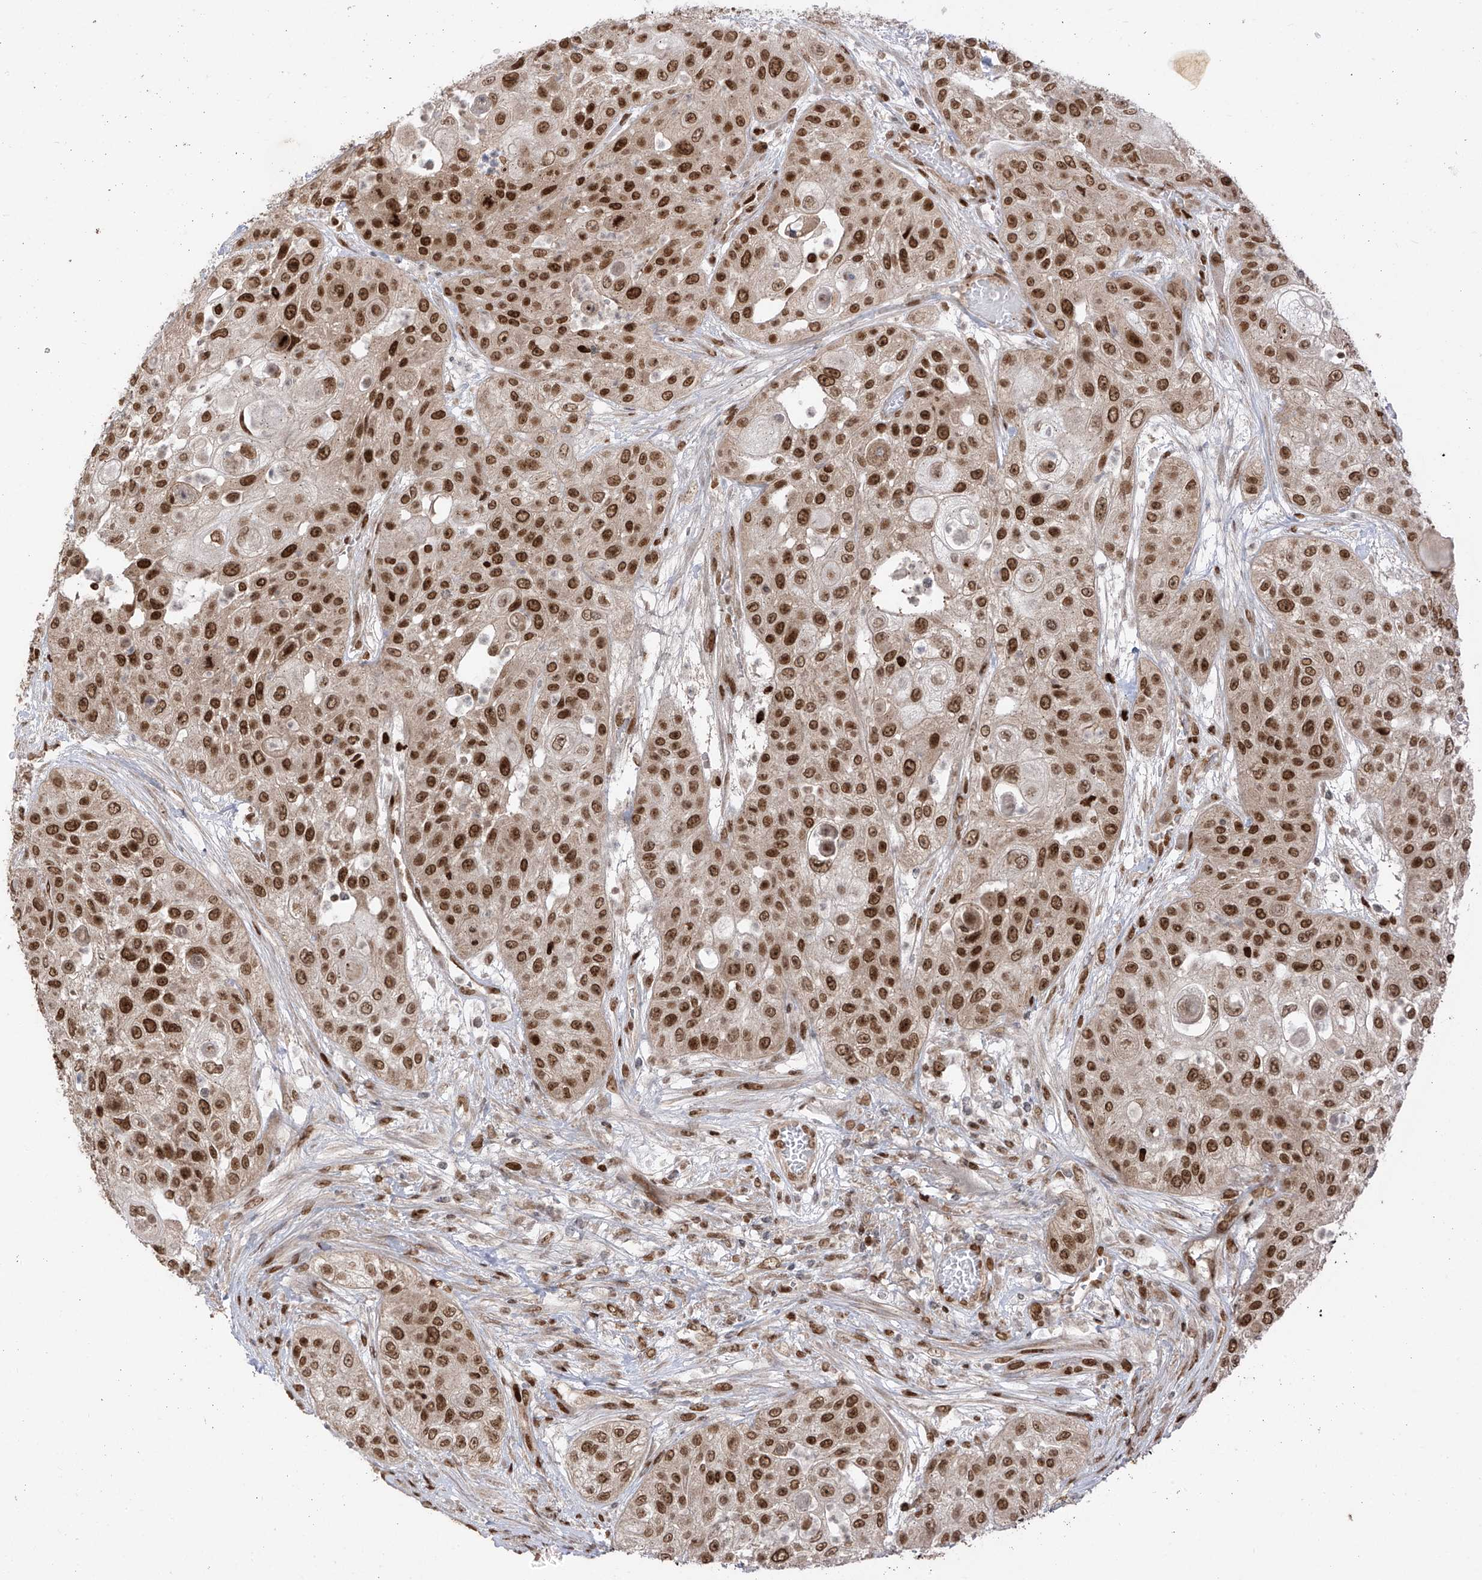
{"staining": {"intensity": "strong", "quantity": ">75%", "location": "nuclear"}, "tissue": "urothelial cancer", "cell_type": "Tumor cells", "image_type": "cancer", "snomed": [{"axis": "morphology", "description": "Urothelial carcinoma, High grade"}, {"axis": "topography", "description": "Urinary bladder"}], "caption": "High-grade urothelial carcinoma stained for a protein shows strong nuclear positivity in tumor cells. Nuclei are stained in blue.", "gene": "ARHGEF3", "patient": {"sex": "female", "age": 79}}